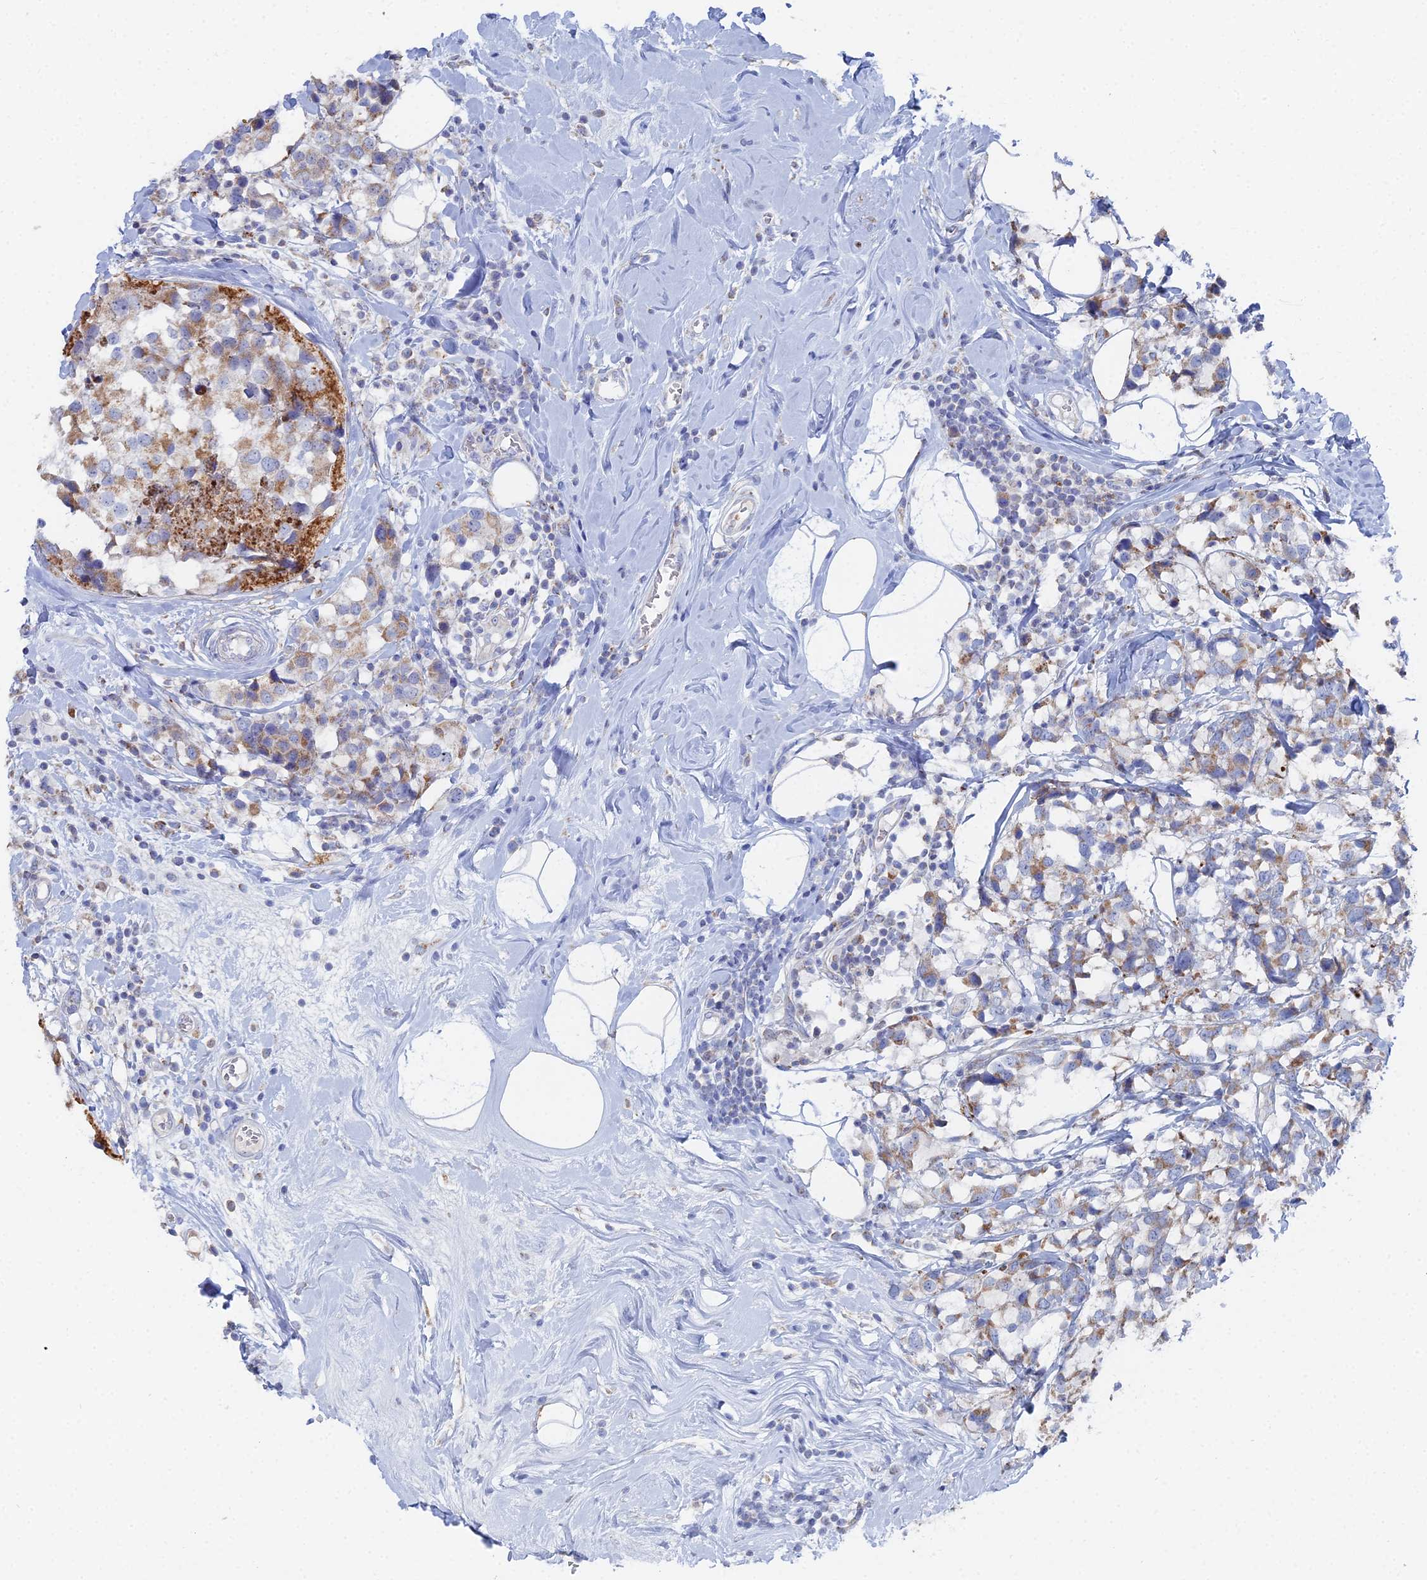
{"staining": {"intensity": "moderate", "quantity": "25%-75%", "location": "cytoplasmic/membranous"}, "tissue": "breast cancer", "cell_type": "Tumor cells", "image_type": "cancer", "snomed": [{"axis": "morphology", "description": "Lobular carcinoma"}, {"axis": "topography", "description": "Breast"}], "caption": "This image demonstrates lobular carcinoma (breast) stained with IHC to label a protein in brown. The cytoplasmic/membranous of tumor cells show moderate positivity for the protein. Nuclei are counter-stained blue.", "gene": "MPC1", "patient": {"sex": "female", "age": 59}}